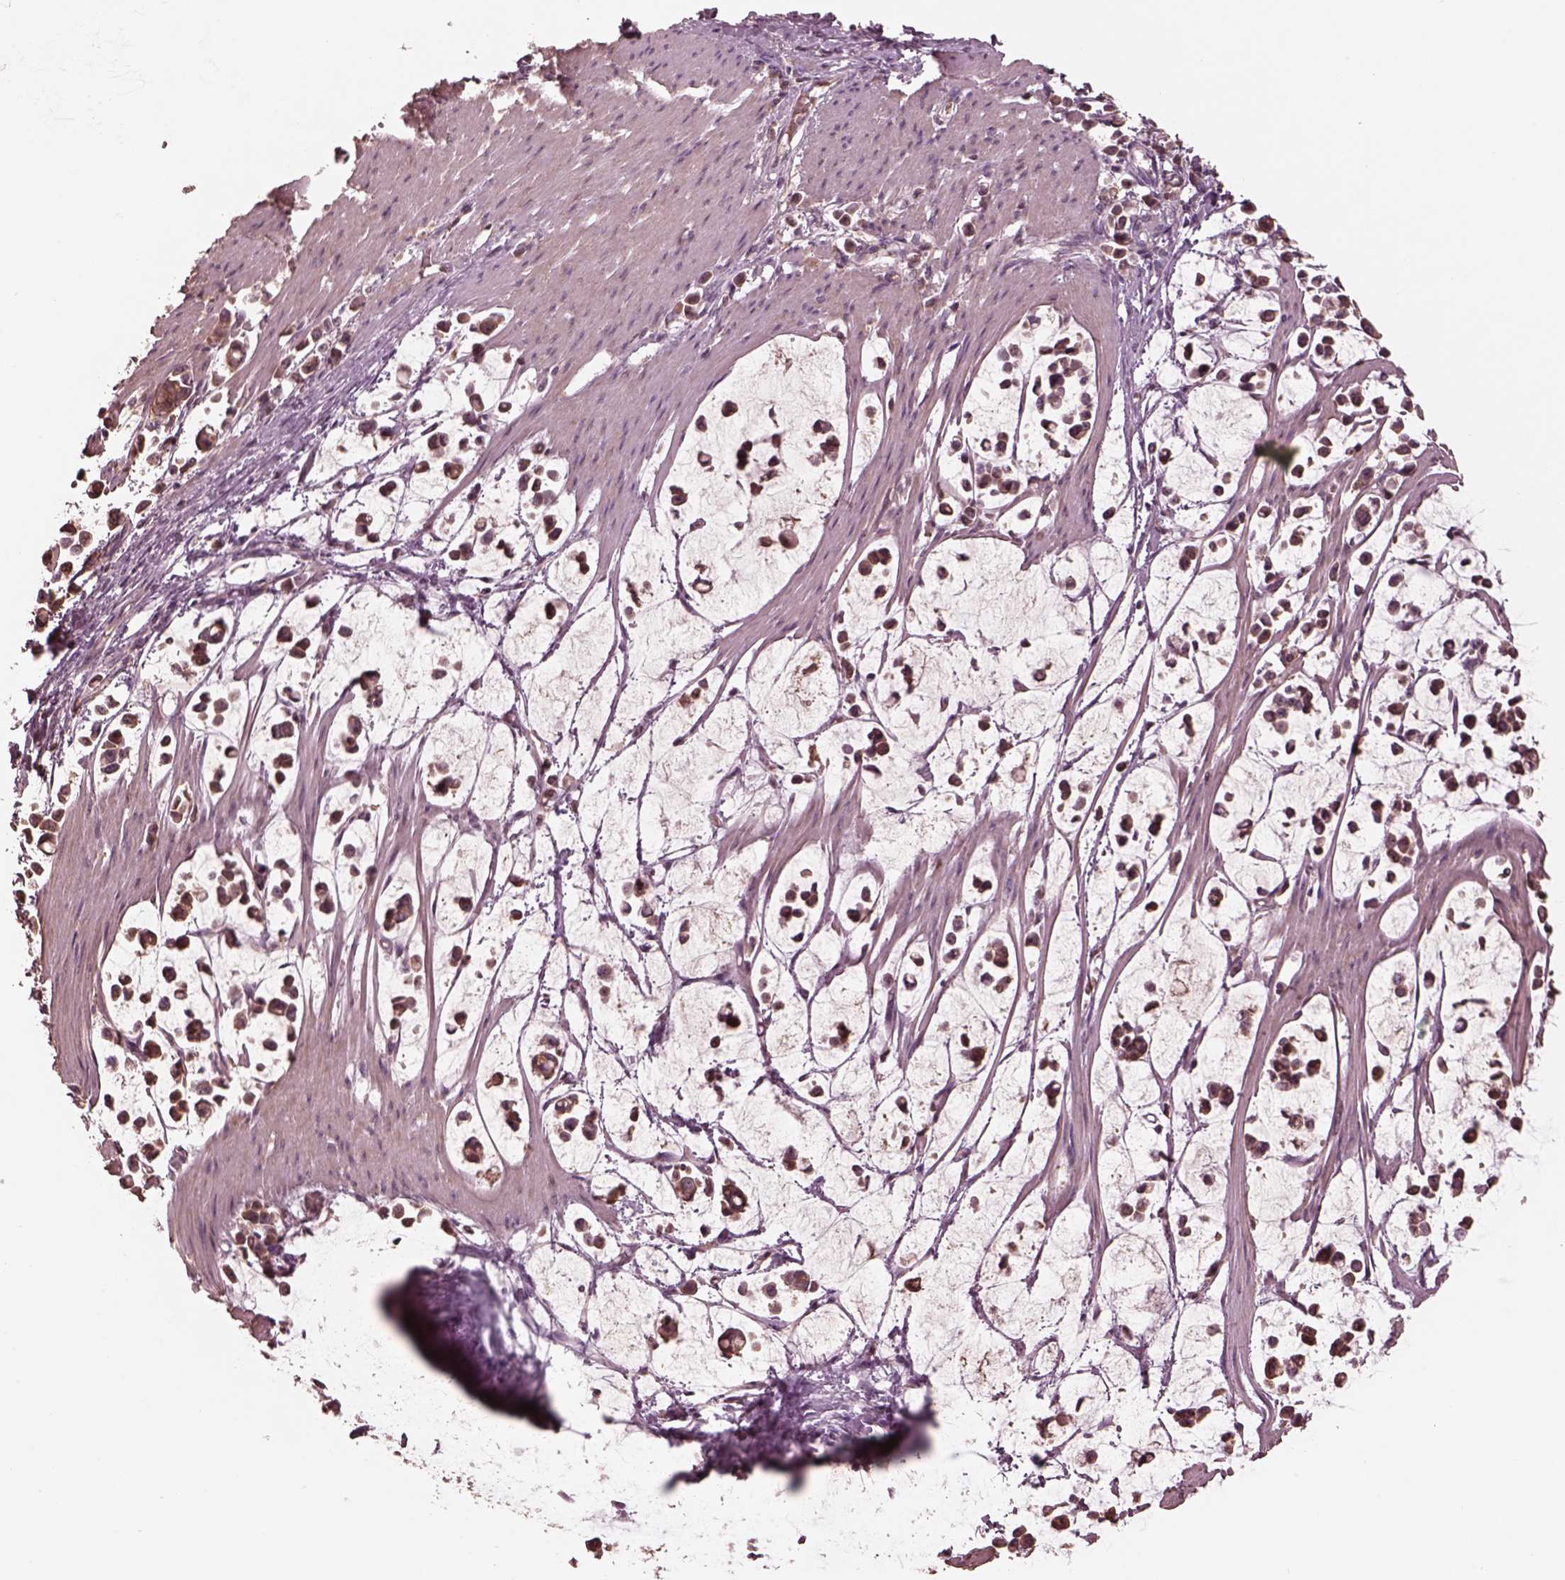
{"staining": {"intensity": "negative", "quantity": "none", "location": "none"}, "tissue": "stomach cancer", "cell_type": "Tumor cells", "image_type": "cancer", "snomed": [{"axis": "morphology", "description": "Adenocarcinoma, NOS"}, {"axis": "topography", "description": "Stomach"}], "caption": "DAB (3,3'-diaminobenzidine) immunohistochemical staining of human stomach cancer (adenocarcinoma) shows no significant staining in tumor cells. (DAB immunohistochemistry (IHC) with hematoxylin counter stain).", "gene": "TF", "patient": {"sex": "male", "age": 82}}